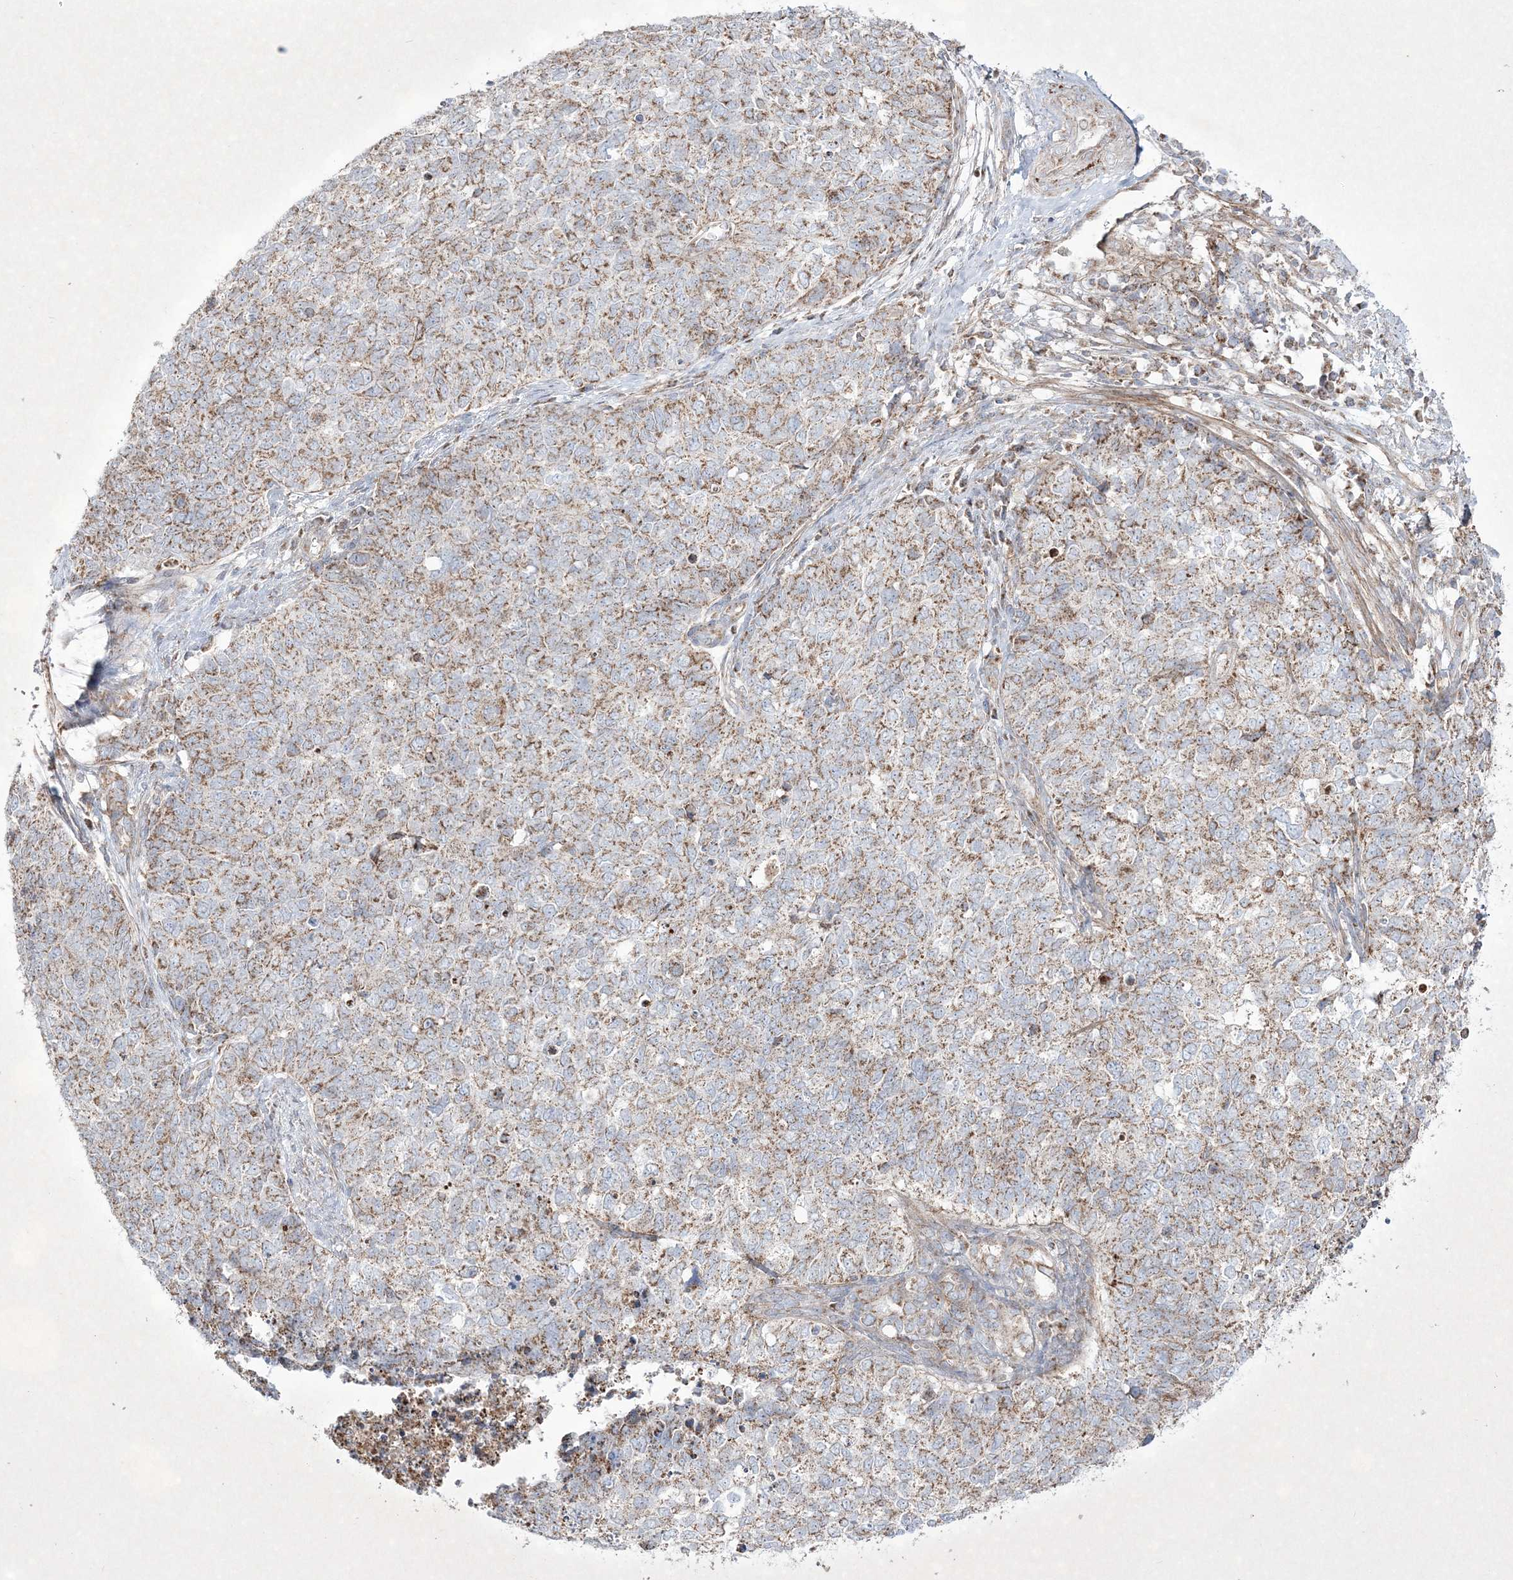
{"staining": {"intensity": "moderate", "quantity": ">75%", "location": "cytoplasmic/membranous"}, "tissue": "cervical cancer", "cell_type": "Tumor cells", "image_type": "cancer", "snomed": [{"axis": "morphology", "description": "Squamous cell carcinoma, NOS"}, {"axis": "topography", "description": "Cervix"}], "caption": "Immunohistochemical staining of cervical squamous cell carcinoma exhibits moderate cytoplasmic/membranous protein staining in approximately >75% of tumor cells. (Stains: DAB (3,3'-diaminobenzidine) in brown, nuclei in blue, Microscopy: brightfield microscopy at high magnification).", "gene": "RICTOR", "patient": {"sex": "female", "age": 63}}